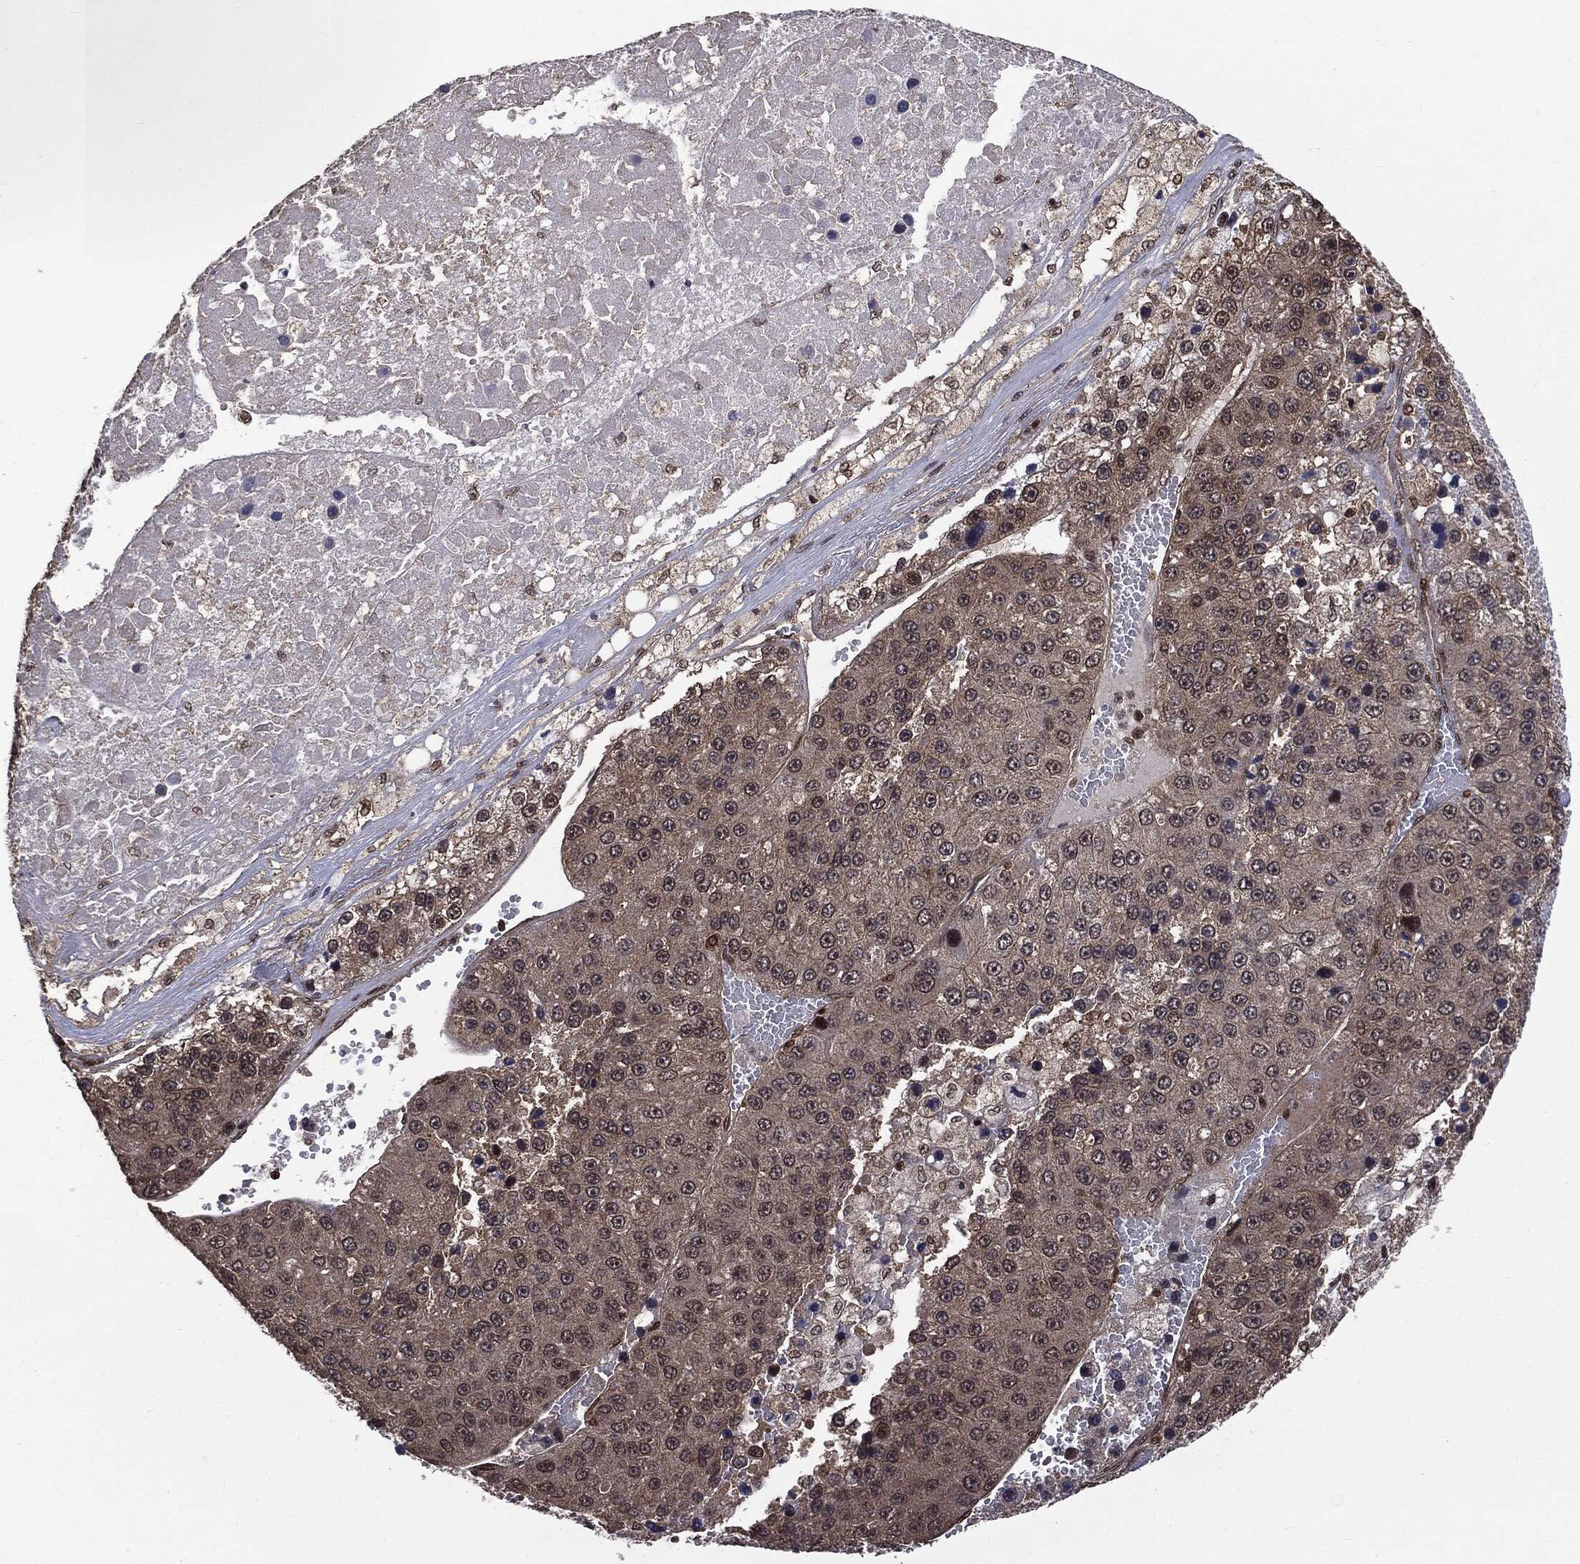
{"staining": {"intensity": "negative", "quantity": "none", "location": "none"}, "tissue": "liver cancer", "cell_type": "Tumor cells", "image_type": "cancer", "snomed": [{"axis": "morphology", "description": "Carcinoma, Hepatocellular, NOS"}, {"axis": "topography", "description": "Liver"}], "caption": "Human liver cancer stained for a protein using IHC reveals no positivity in tumor cells.", "gene": "PTPA", "patient": {"sex": "female", "age": 73}}